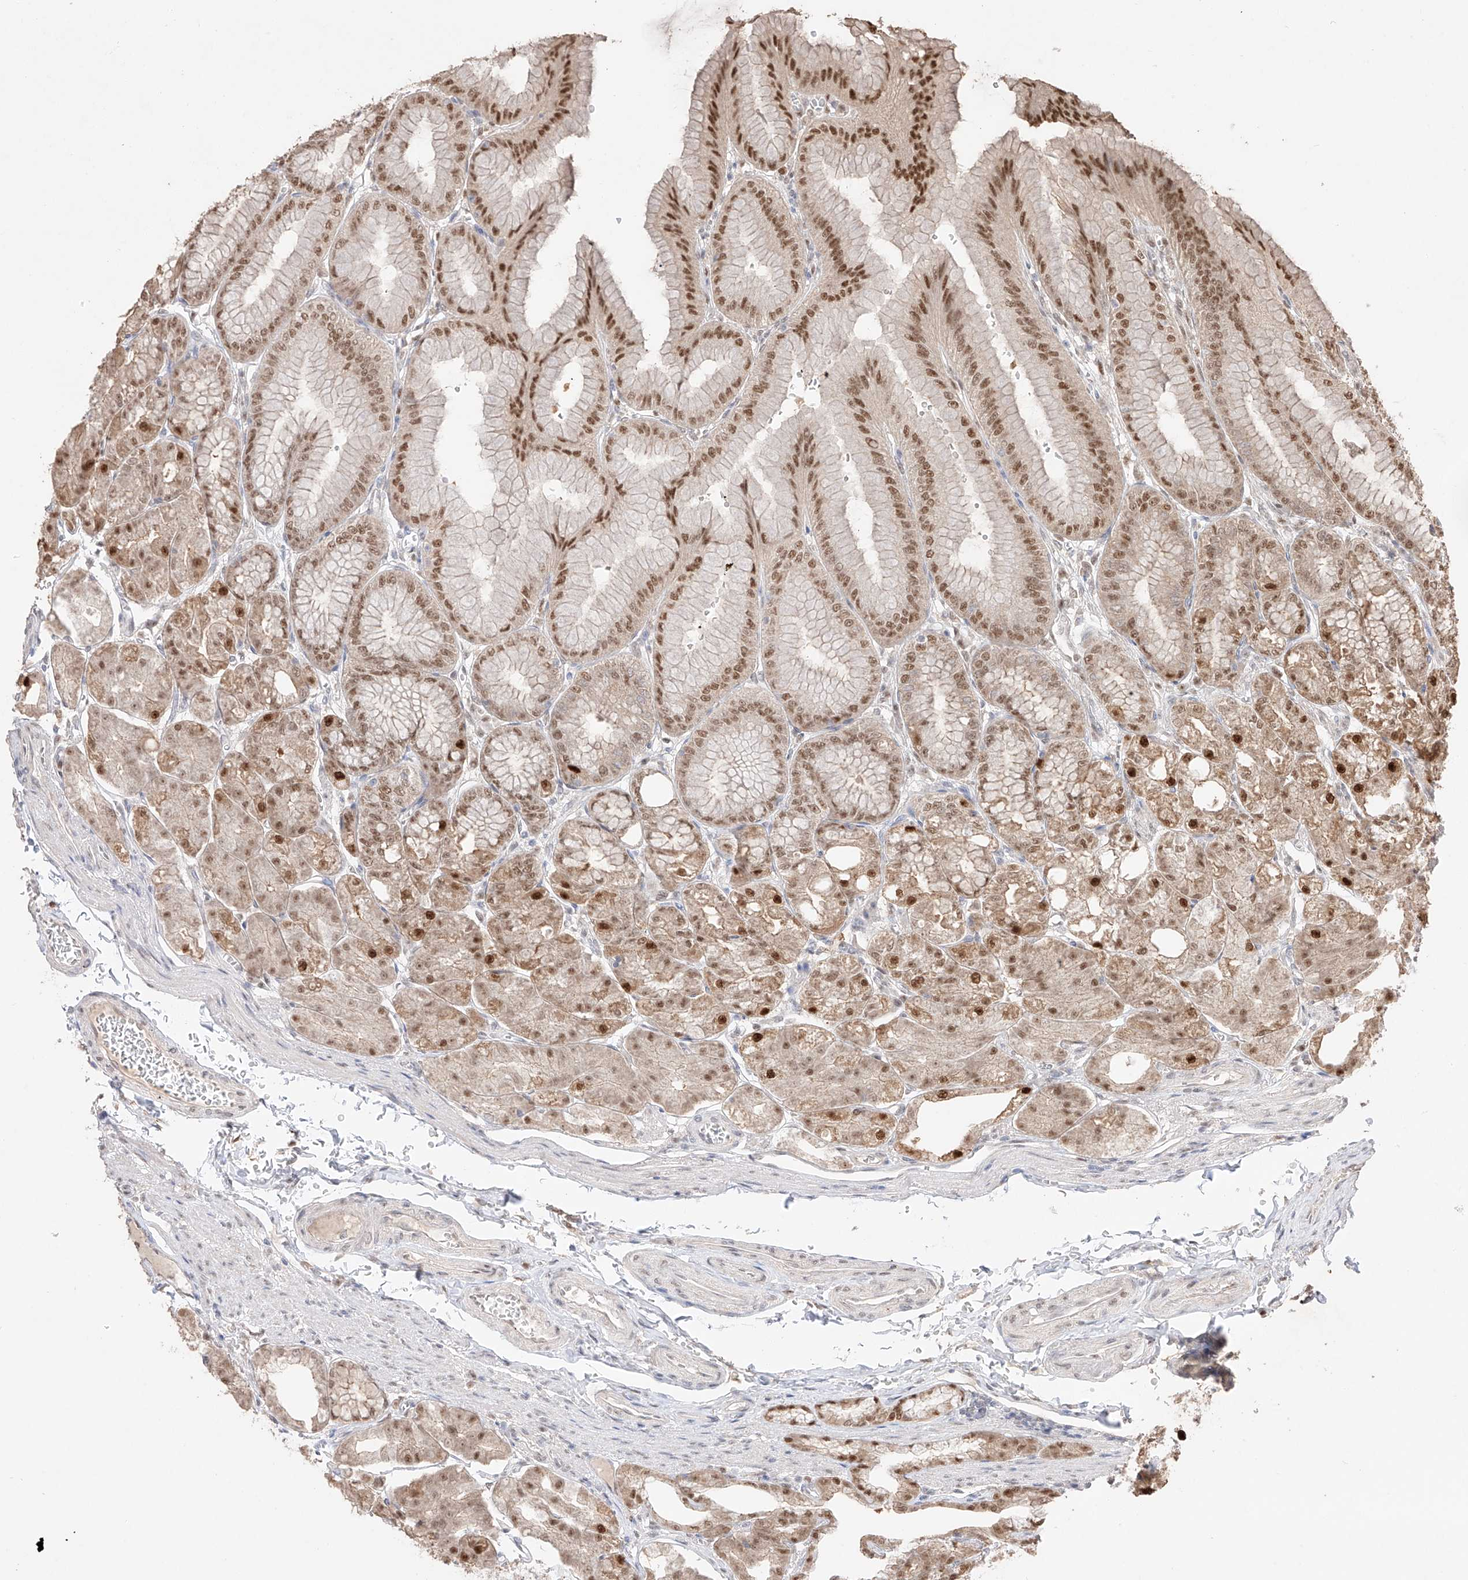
{"staining": {"intensity": "strong", "quantity": ">75%", "location": "nuclear"}, "tissue": "stomach", "cell_type": "Glandular cells", "image_type": "normal", "snomed": [{"axis": "morphology", "description": "Normal tissue, NOS"}, {"axis": "topography", "description": "Stomach, lower"}], "caption": "A micrograph of stomach stained for a protein shows strong nuclear brown staining in glandular cells. The protein of interest is shown in brown color, while the nuclei are stained blue.", "gene": "APIP", "patient": {"sex": "male", "age": 71}}